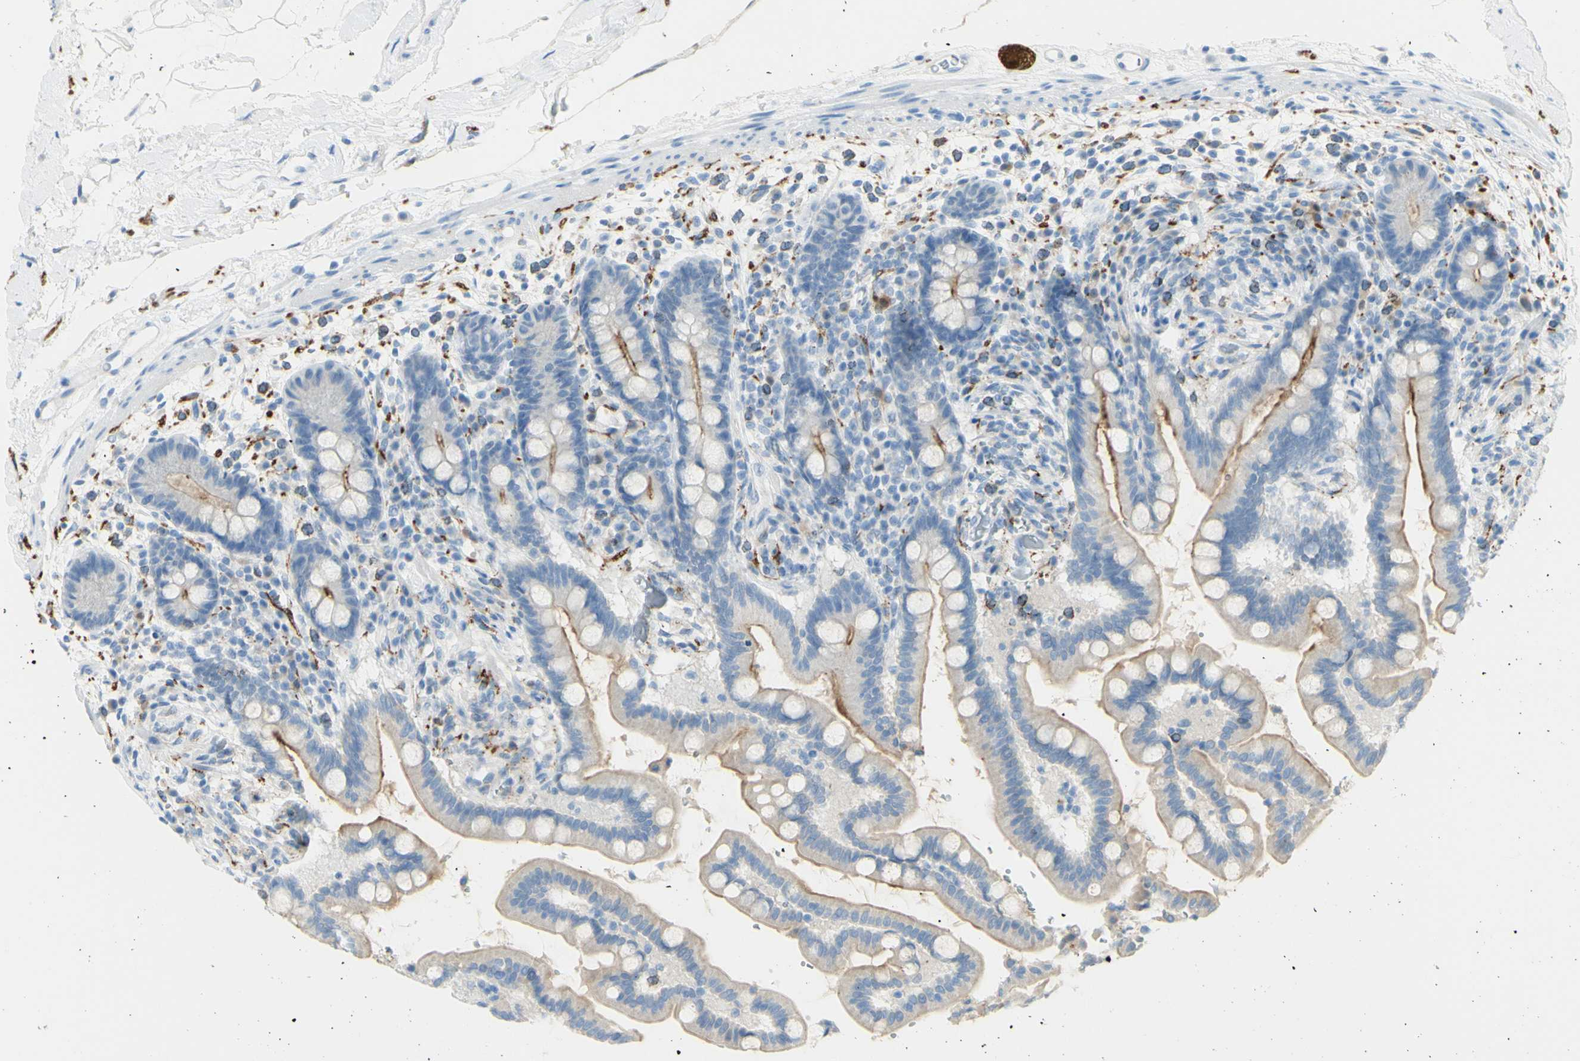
{"staining": {"intensity": "negative", "quantity": "none", "location": "none"}, "tissue": "colon", "cell_type": "Endothelial cells", "image_type": "normal", "snomed": [{"axis": "morphology", "description": "Normal tissue, NOS"}, {"axis": "topography", "description": "Colon"}], "caption": "IHC image of unremarkable colon: human colon stained with DAB shows no significant protein positivity in endothelial cells.", "gene": "TSPAN1", "patient": {"sex": "male", "age": 73}}